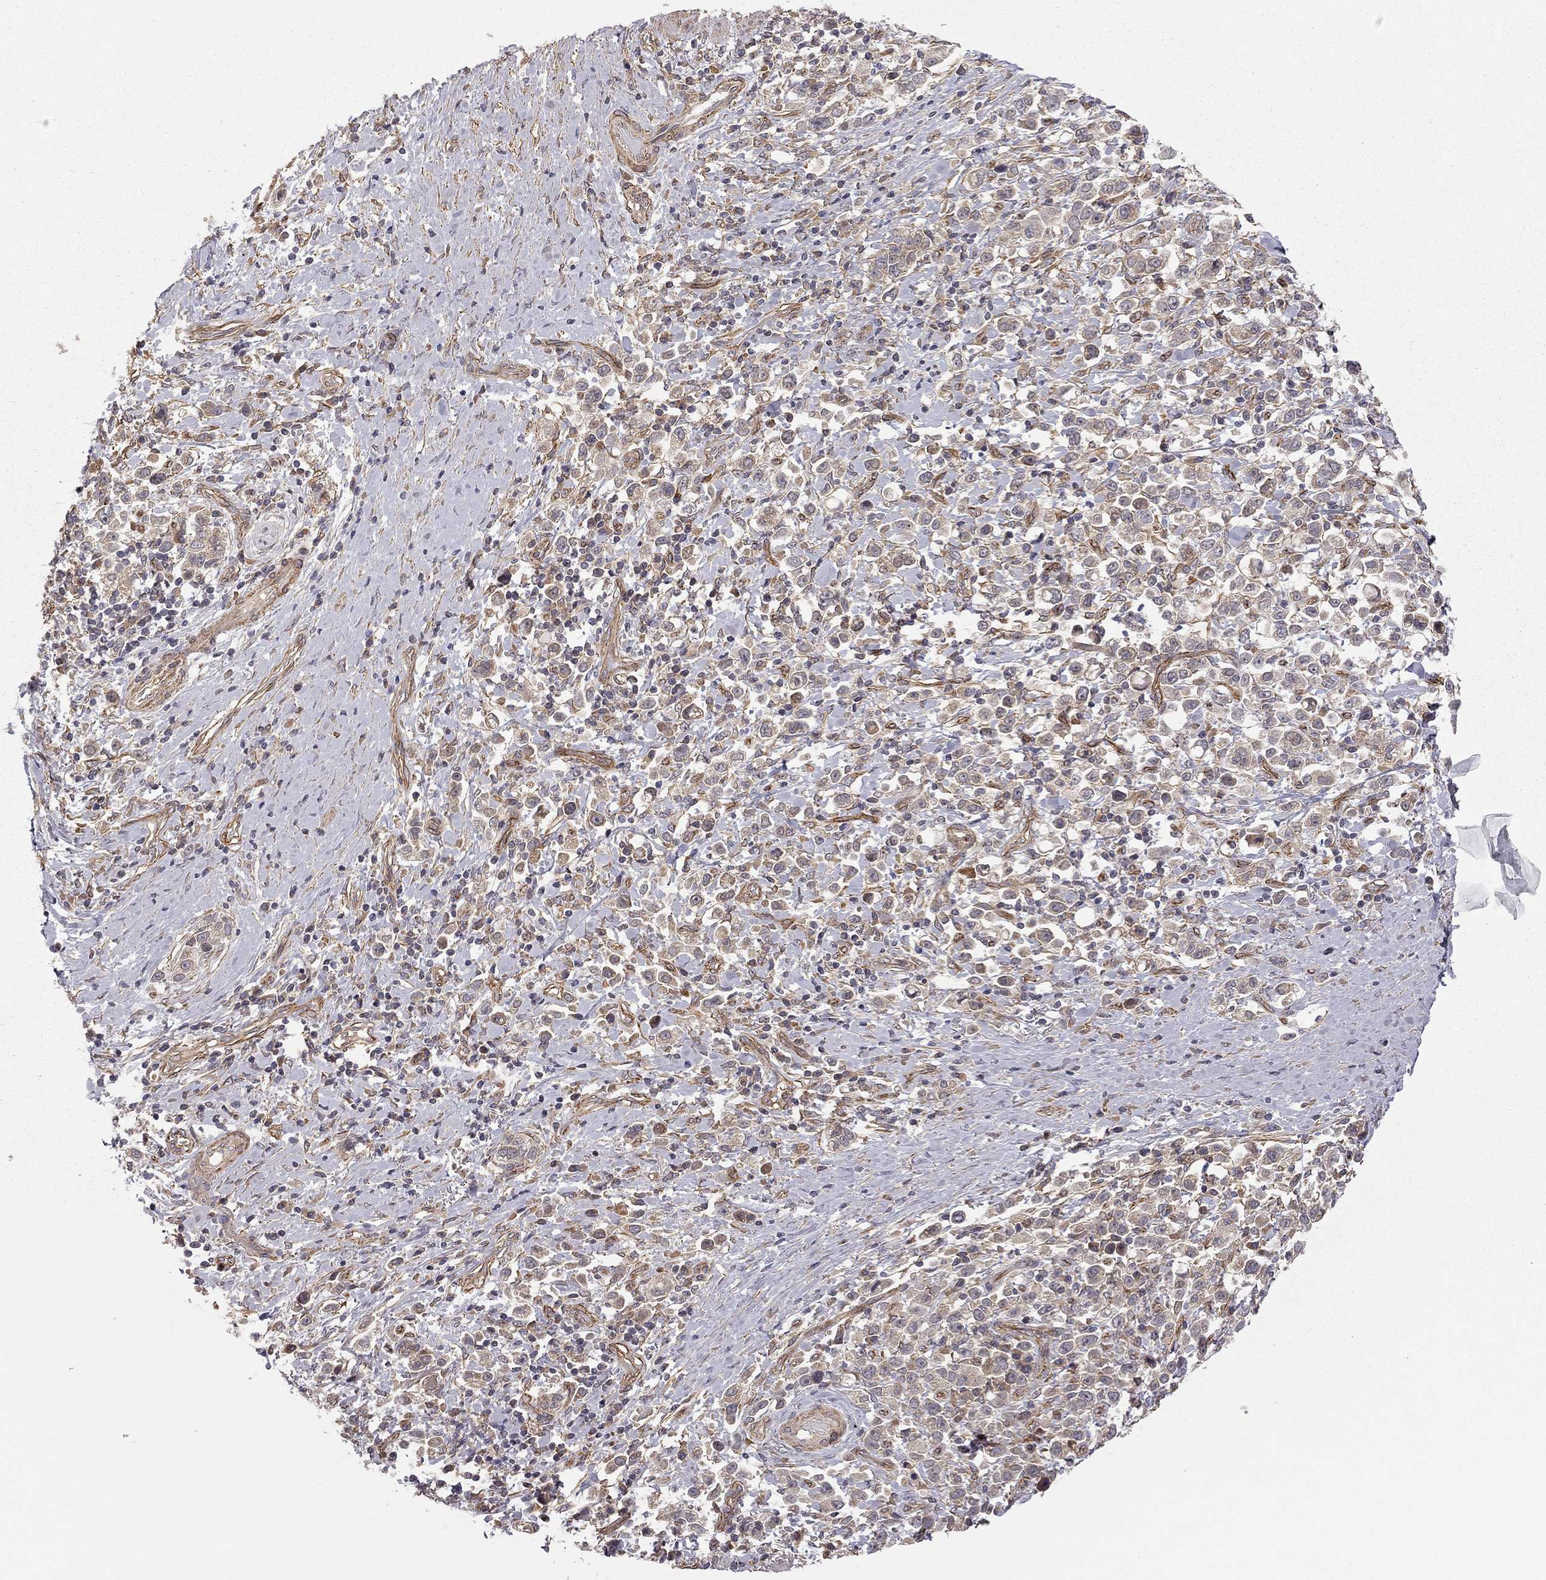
{"staining": {"intensity": "moderate", "quantity": "<25%", "location": "cytoplasmic/membranous"}, "tissue": "stomach cancer", "cell_type": "Tumor cells", "image_type": "cancer", "snomed": [{"axis": "morphology", "description": "Adenocarcinoma, NOS"}, {"axis": "topography", "description": "Stomach"}], "caption": "A high-resolution histopathology image shows IHC staining of adenocarcinoma (stomach), which demonstrates moderate cytoplasmic/membranous positivity in about <25% of tumor cells.", "gene": "EXOC3L2", "patient": {"sex": "male", "age": 93}}